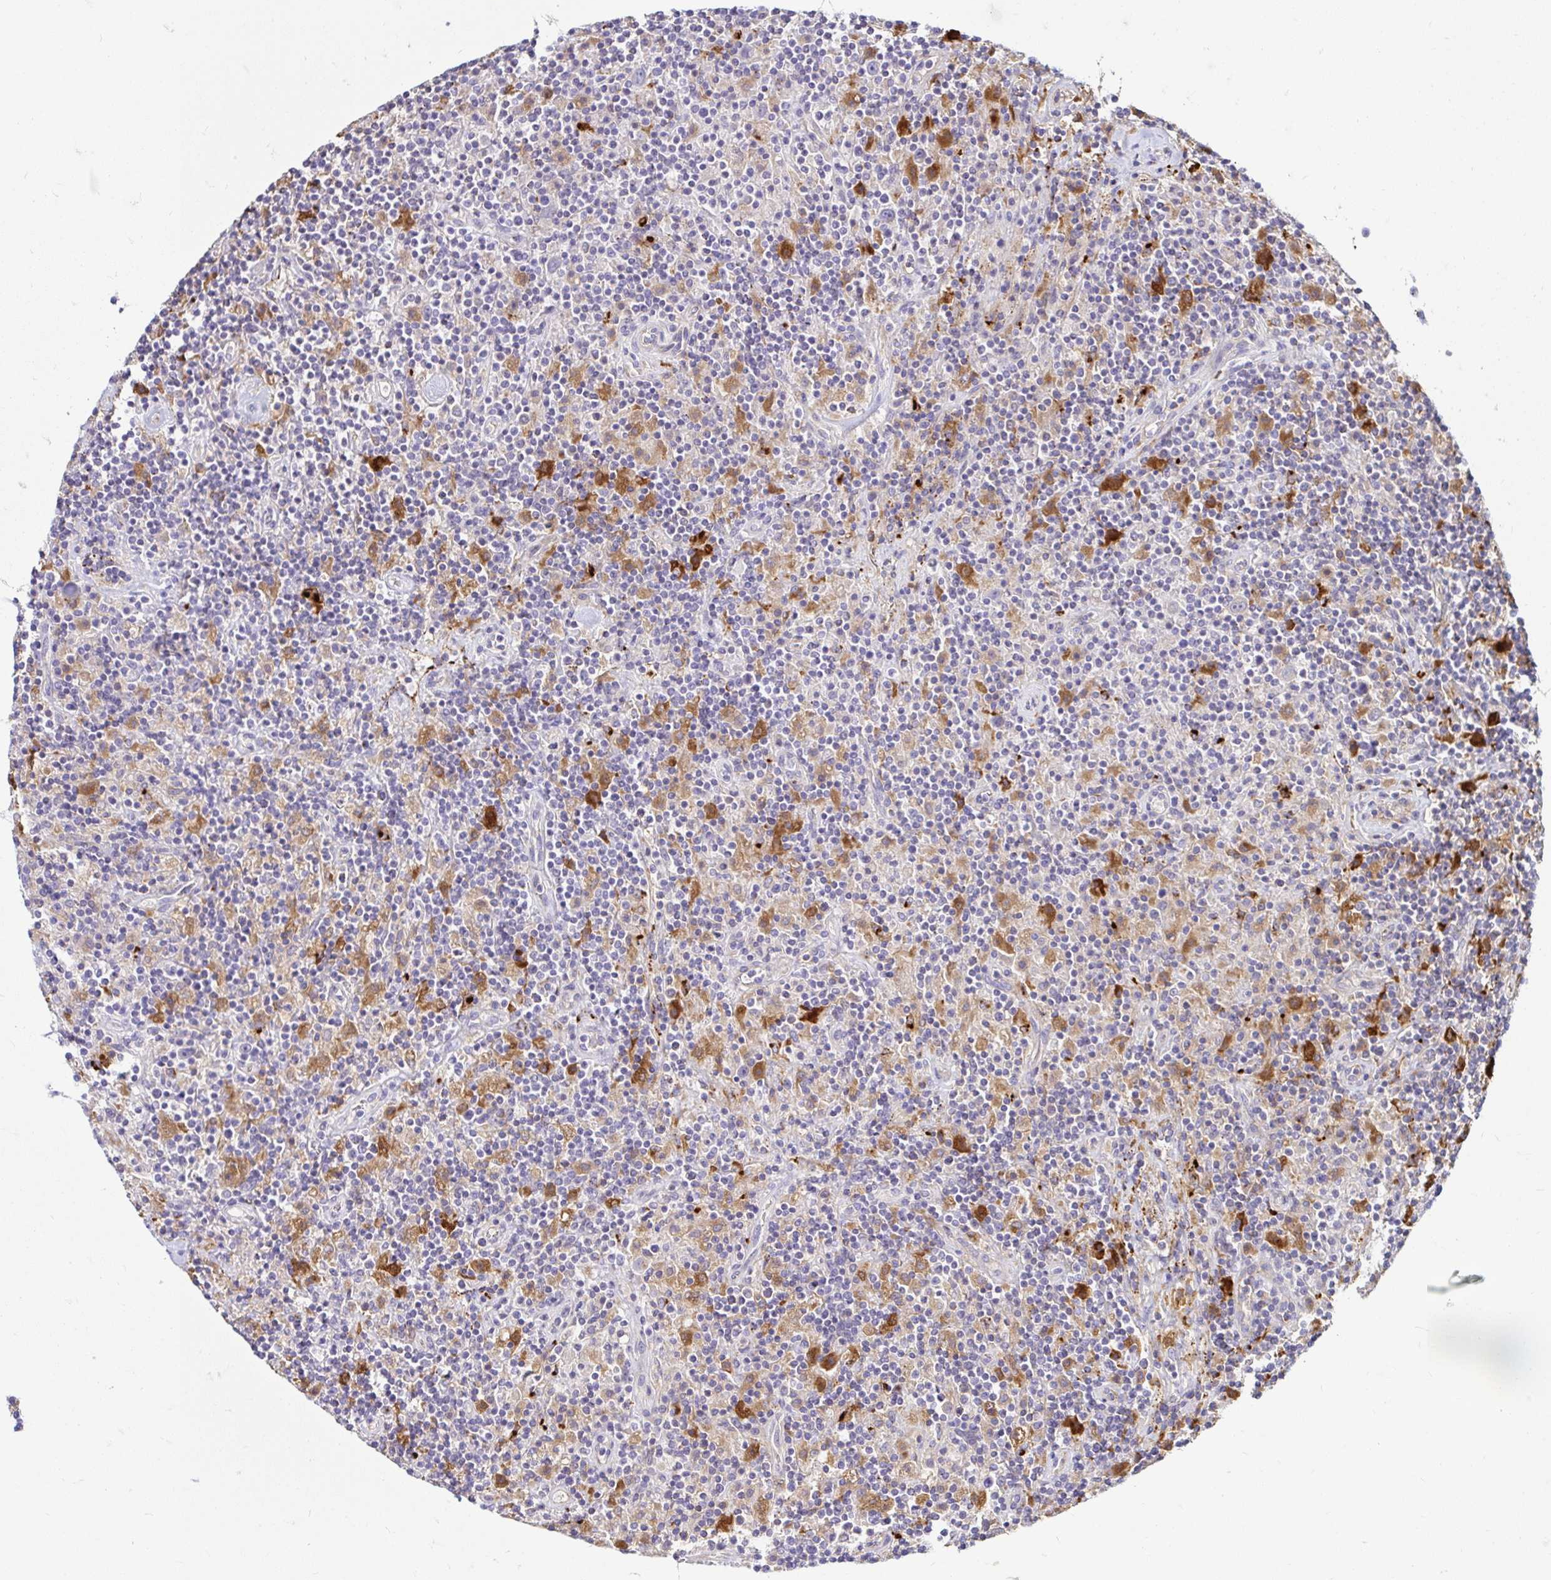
{"staining": {"intensity": "negative", "quantity": "none", "location": "none"}, "tissue": "lymphoma", "cell_type": "Tumor cells", "image_type": "cancer", "snomed": [{"axis": "morphology", "description": "Hodgkin's disease, NOS"}, {"axis": "topography", "description": "Lymph node"}], "caption": "This is an immunohistochemistry (IHC) micrograph of human Hodgkin's disease. There is no staining in tumor cells.", "gene": "FUCA1", "patient": {"sex": "male", "age": 70}}